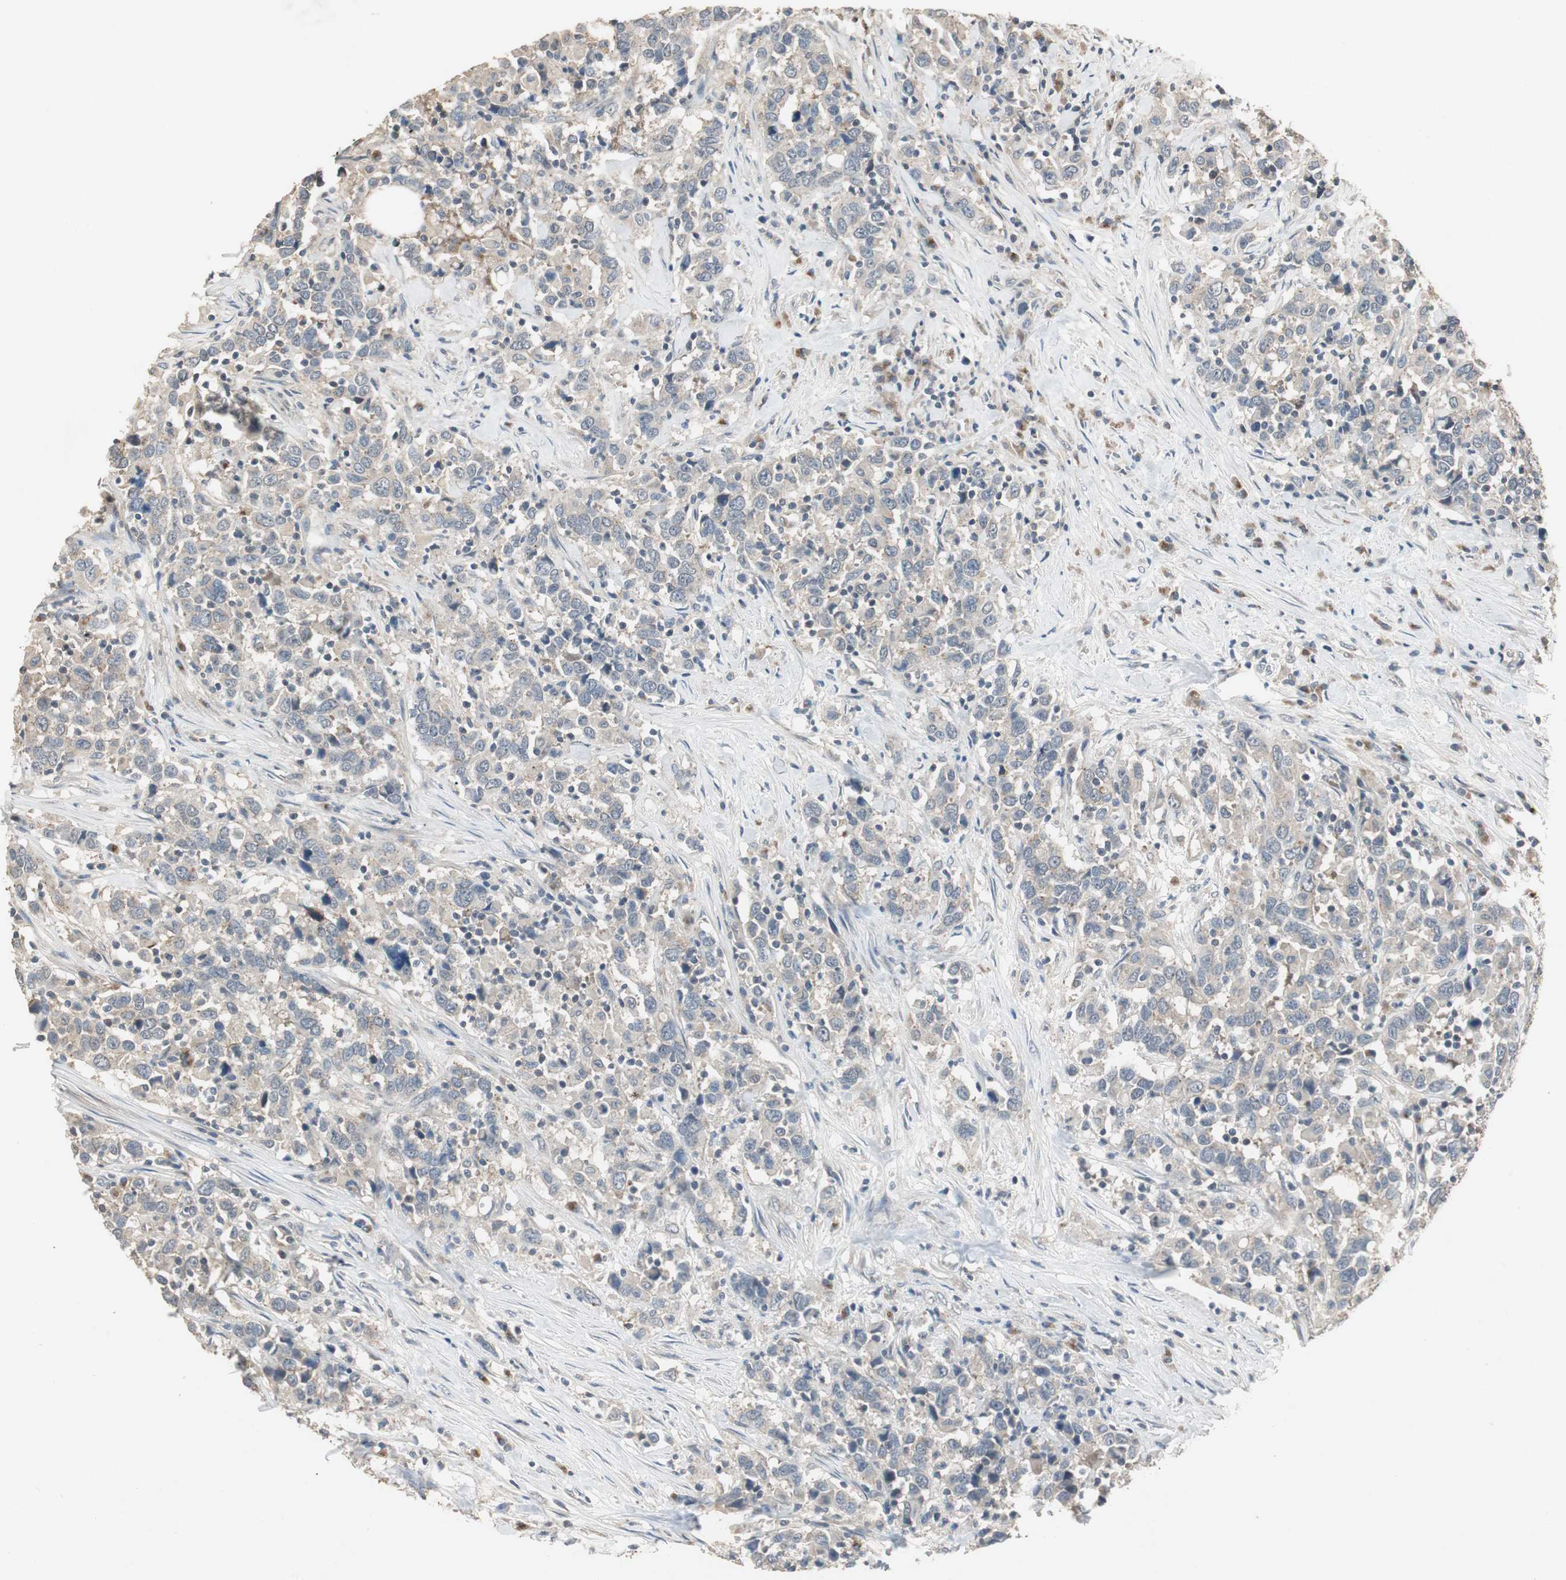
{"staining": {"intensity": "weak", "quantity": ">75%", "location": "cytoplasmic/membranous"}, "tissue": "urothelial cancer", "cell_type": "Tumor cells", "image_type": "cancer", "snomed": [{"axis": "morphology", "description": "Urothelial carcinoma, High grade"}, {"axis": "topography", "description": "Urinary bladder"}], "caption": "Immunohistochemistry (IHC) (DAB (3,3'-diaminobenzidine)) staining of human high-grade urothelial carcinoma demonstrates weak cytoplasmic/membranous protein expression in approximately >75% of tumor cells.", "gene": "PTPRN2", "patient": {"sex": "male", "age": 61}}